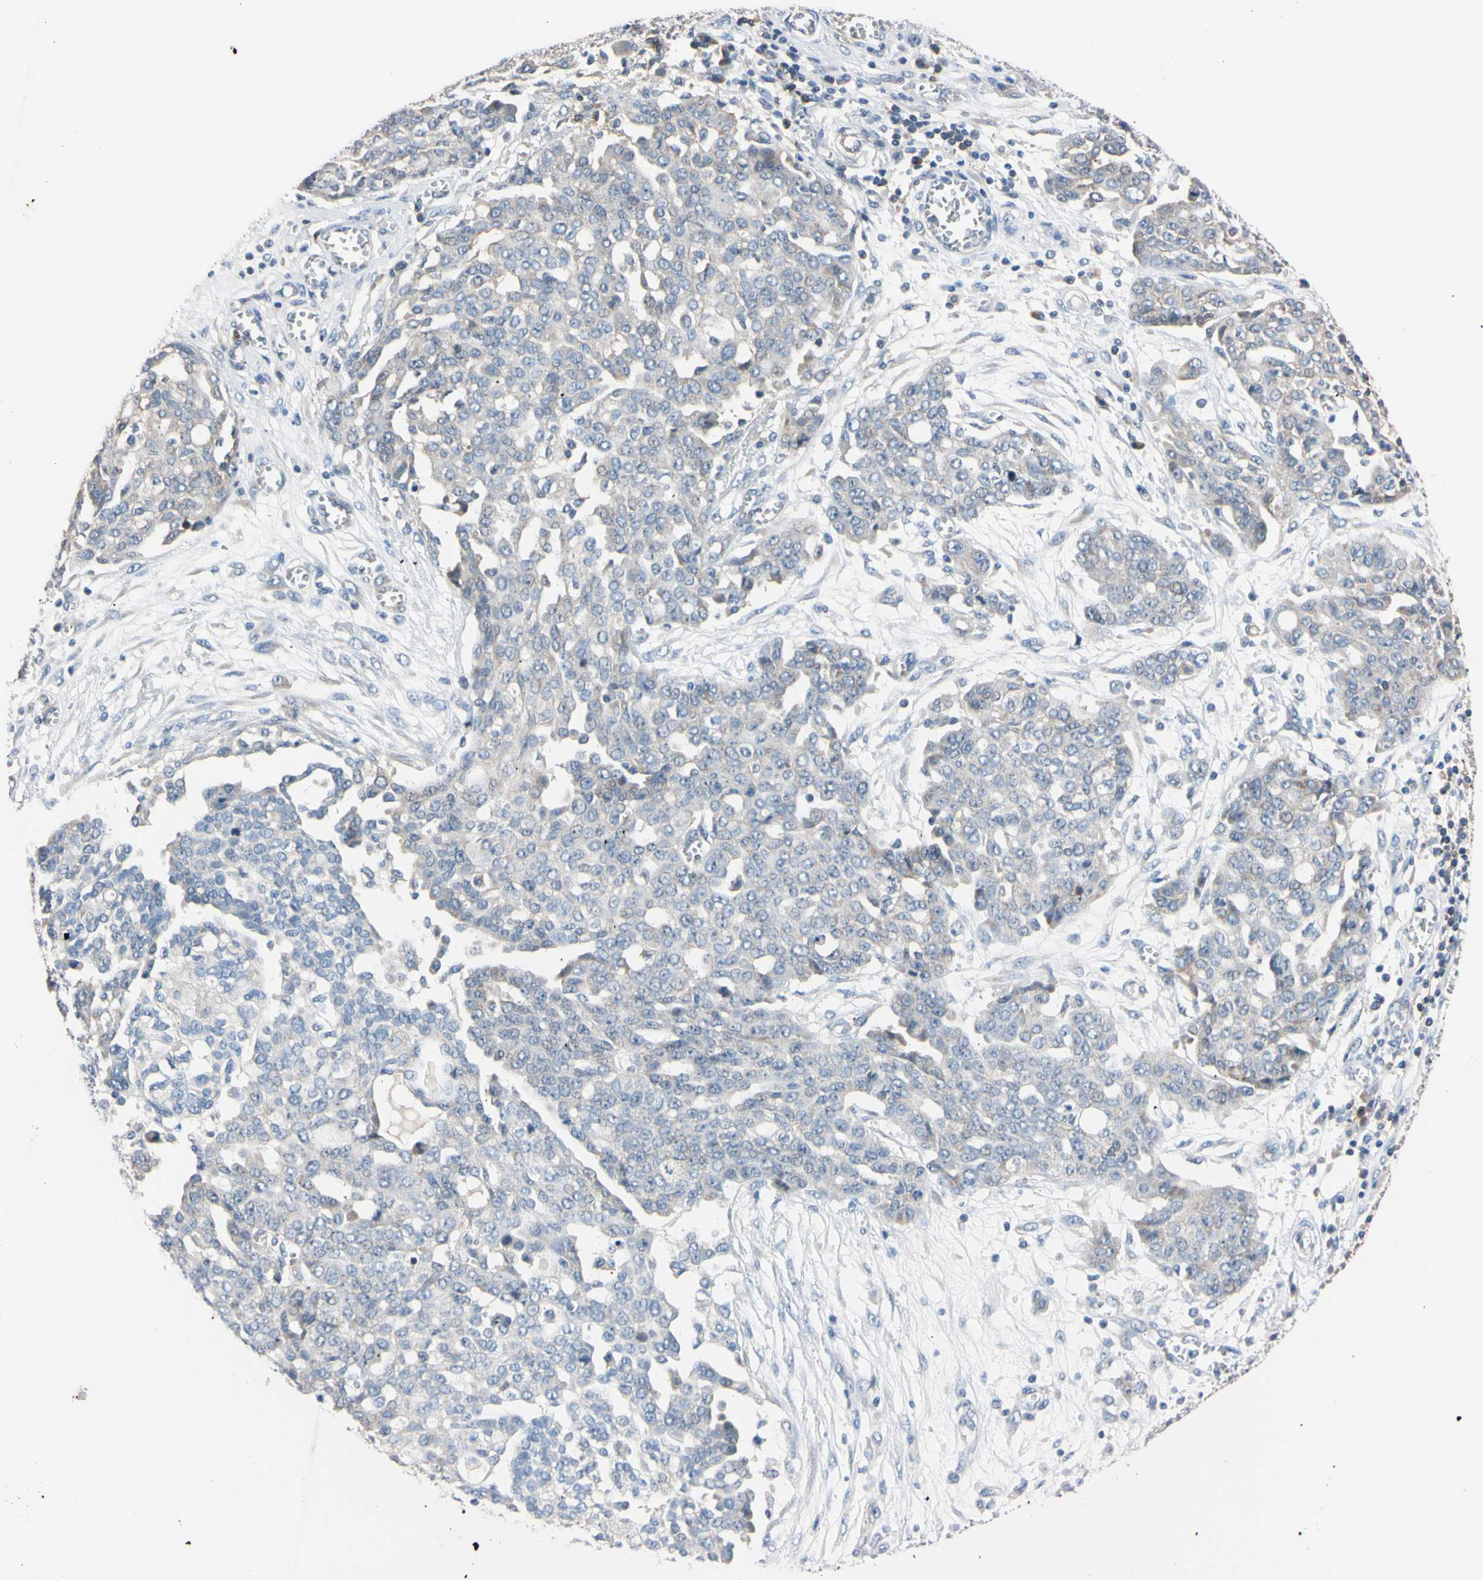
{"staining": {"intensity": "negative", "quantity": "none", "location": "none"}, "tissue": "ovarian cancer", "cell_type": "Tumor cells", "image_type": "cancer", "snomed": [{"axis": "morphology", "description": "Cystadenocarcinoma, serous, NOS"}, {"axis": "topography", "description": "Soft tissue"}, {"axis": "topography", "description": "Ovary"}], "caption": "Tumor cells are negative for brown protein staining in ovarian serous cystadenocarcinoma.", "gene": "PNKD", "patient": {"sex": "female", "age": 57}}